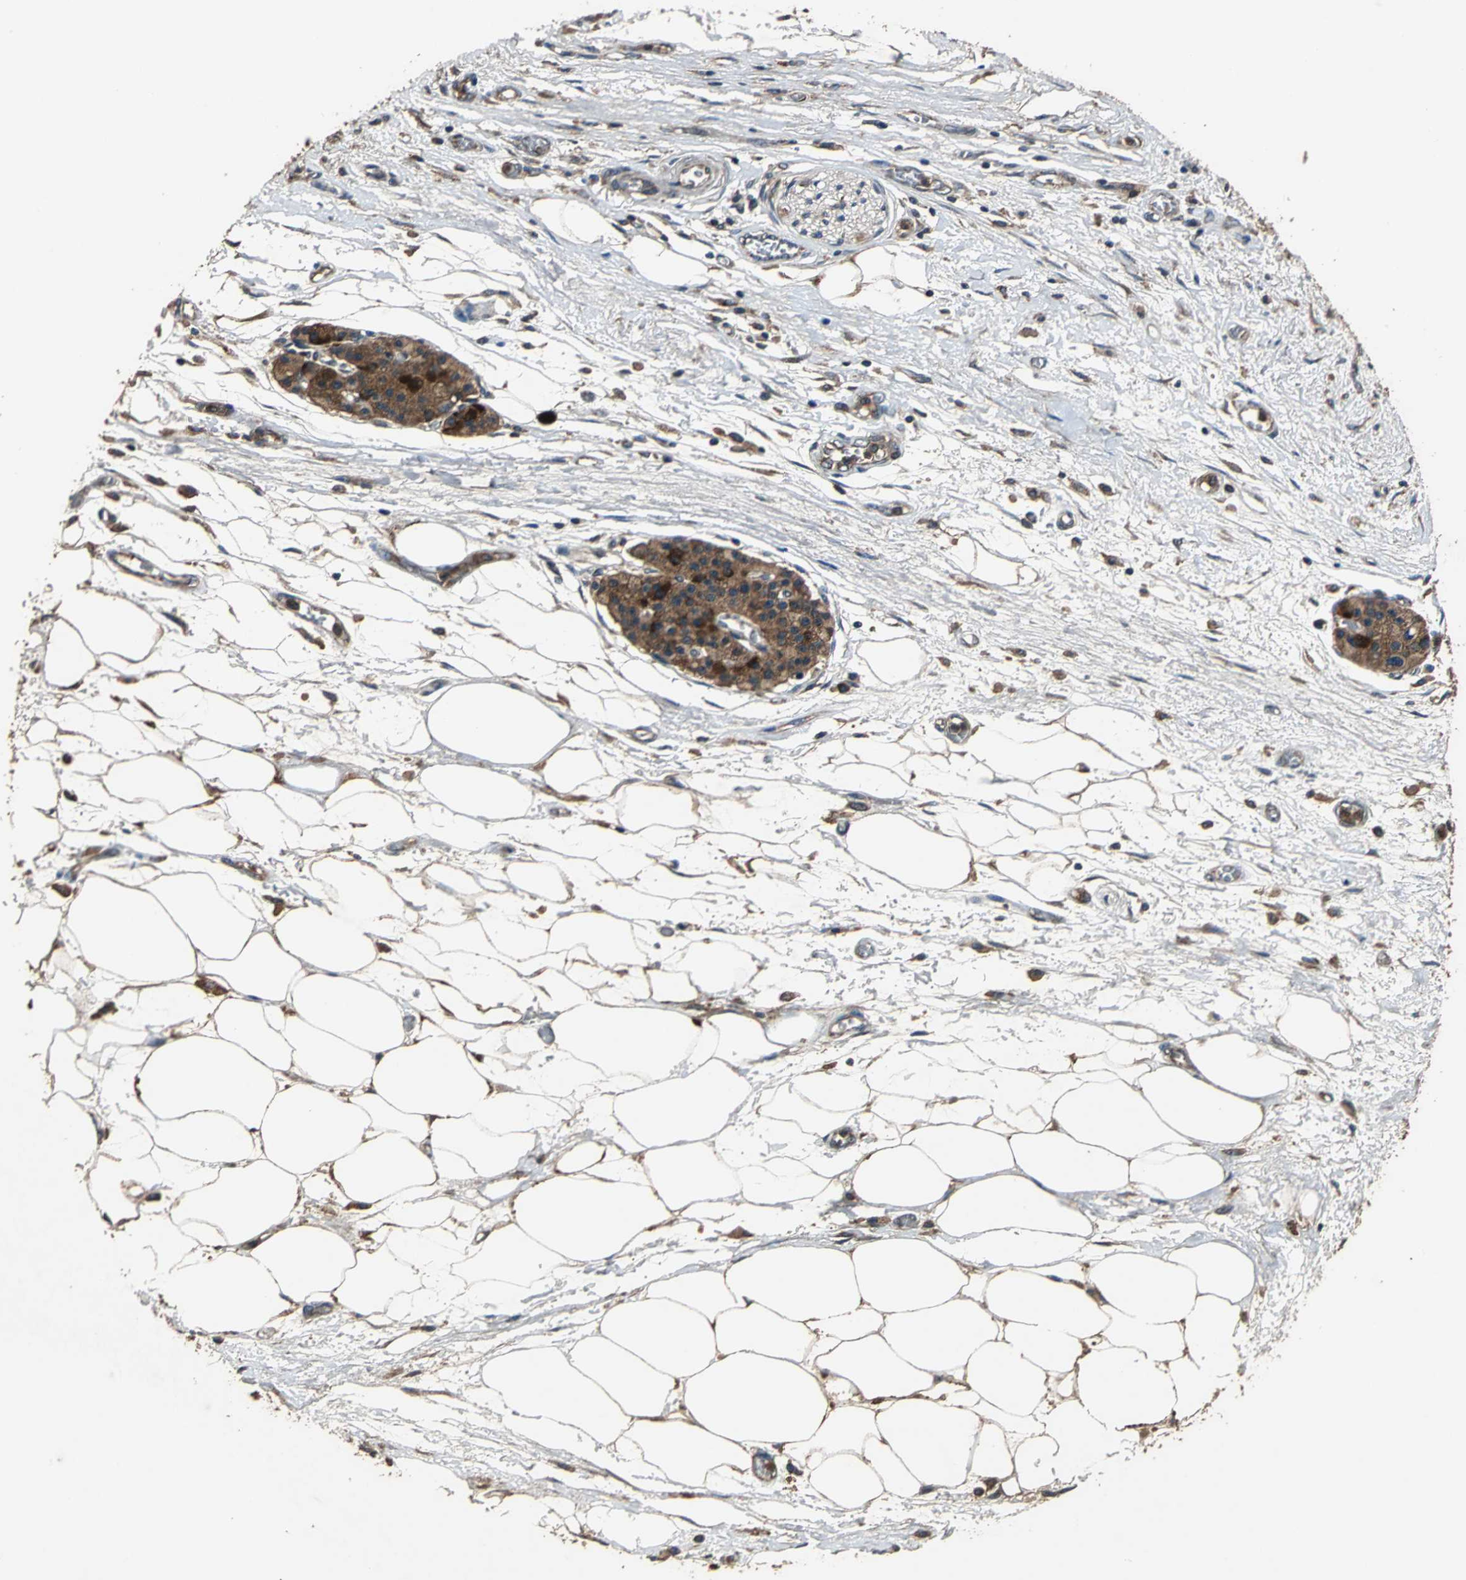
{"staining": {"intensity": "strong", "quantity": ">75%", "location": "cytoplasmic/membranous"}, "tissue": "pancreatic cancer", "cell_type": "Tumor cells", "image_type": "cancer", "snomed": [{"axis": "morphology", "description": "Adenocarcinoma, NOS"}, {"axis": "topography", "description": "Pancreas"}], "caption": "IHC photomicrograph of human pancreatic adenocarcinoma stained for a protein (brown), which demonstrates high levels of strong cytoplasmic/membranous expression in about >75% of tumor cells.", "gene": "ZNF608", "patient": {"sex": "male", "age": 79}}